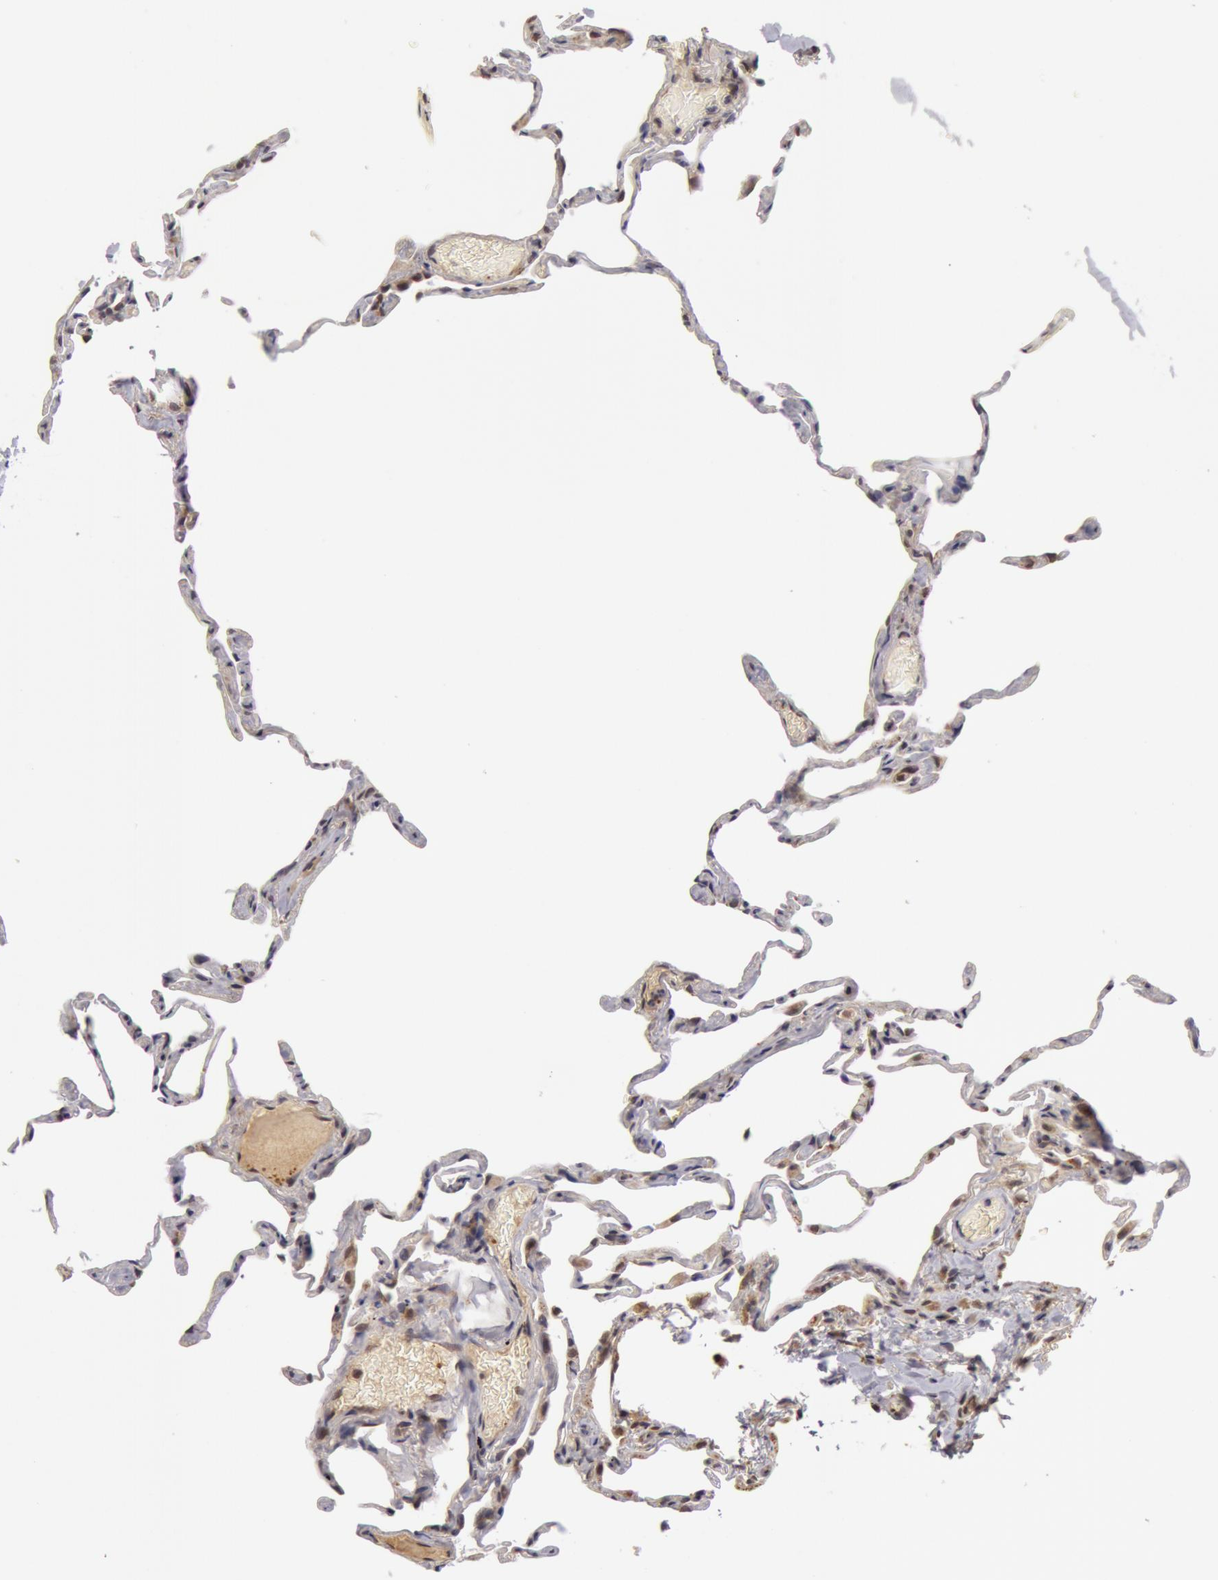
{"staining": {"intensity": "moderate", "quantity": "<25%", "location": "nuclear"}, "tissue": "lung", "cell_type": "Alveolar cells", "image_type": "normal", "snomed": [{"axis": "morphology", "description": "Normal tissue, NOS"}, {"axis": "topography", "description": "Lung"}], "caption": "The immunohistochemical stain highlights moderate nuclear staining in alveolar cells of normal lung.", "gene": "SYTL4", "patient": {"sex": "female", "age": 75}}